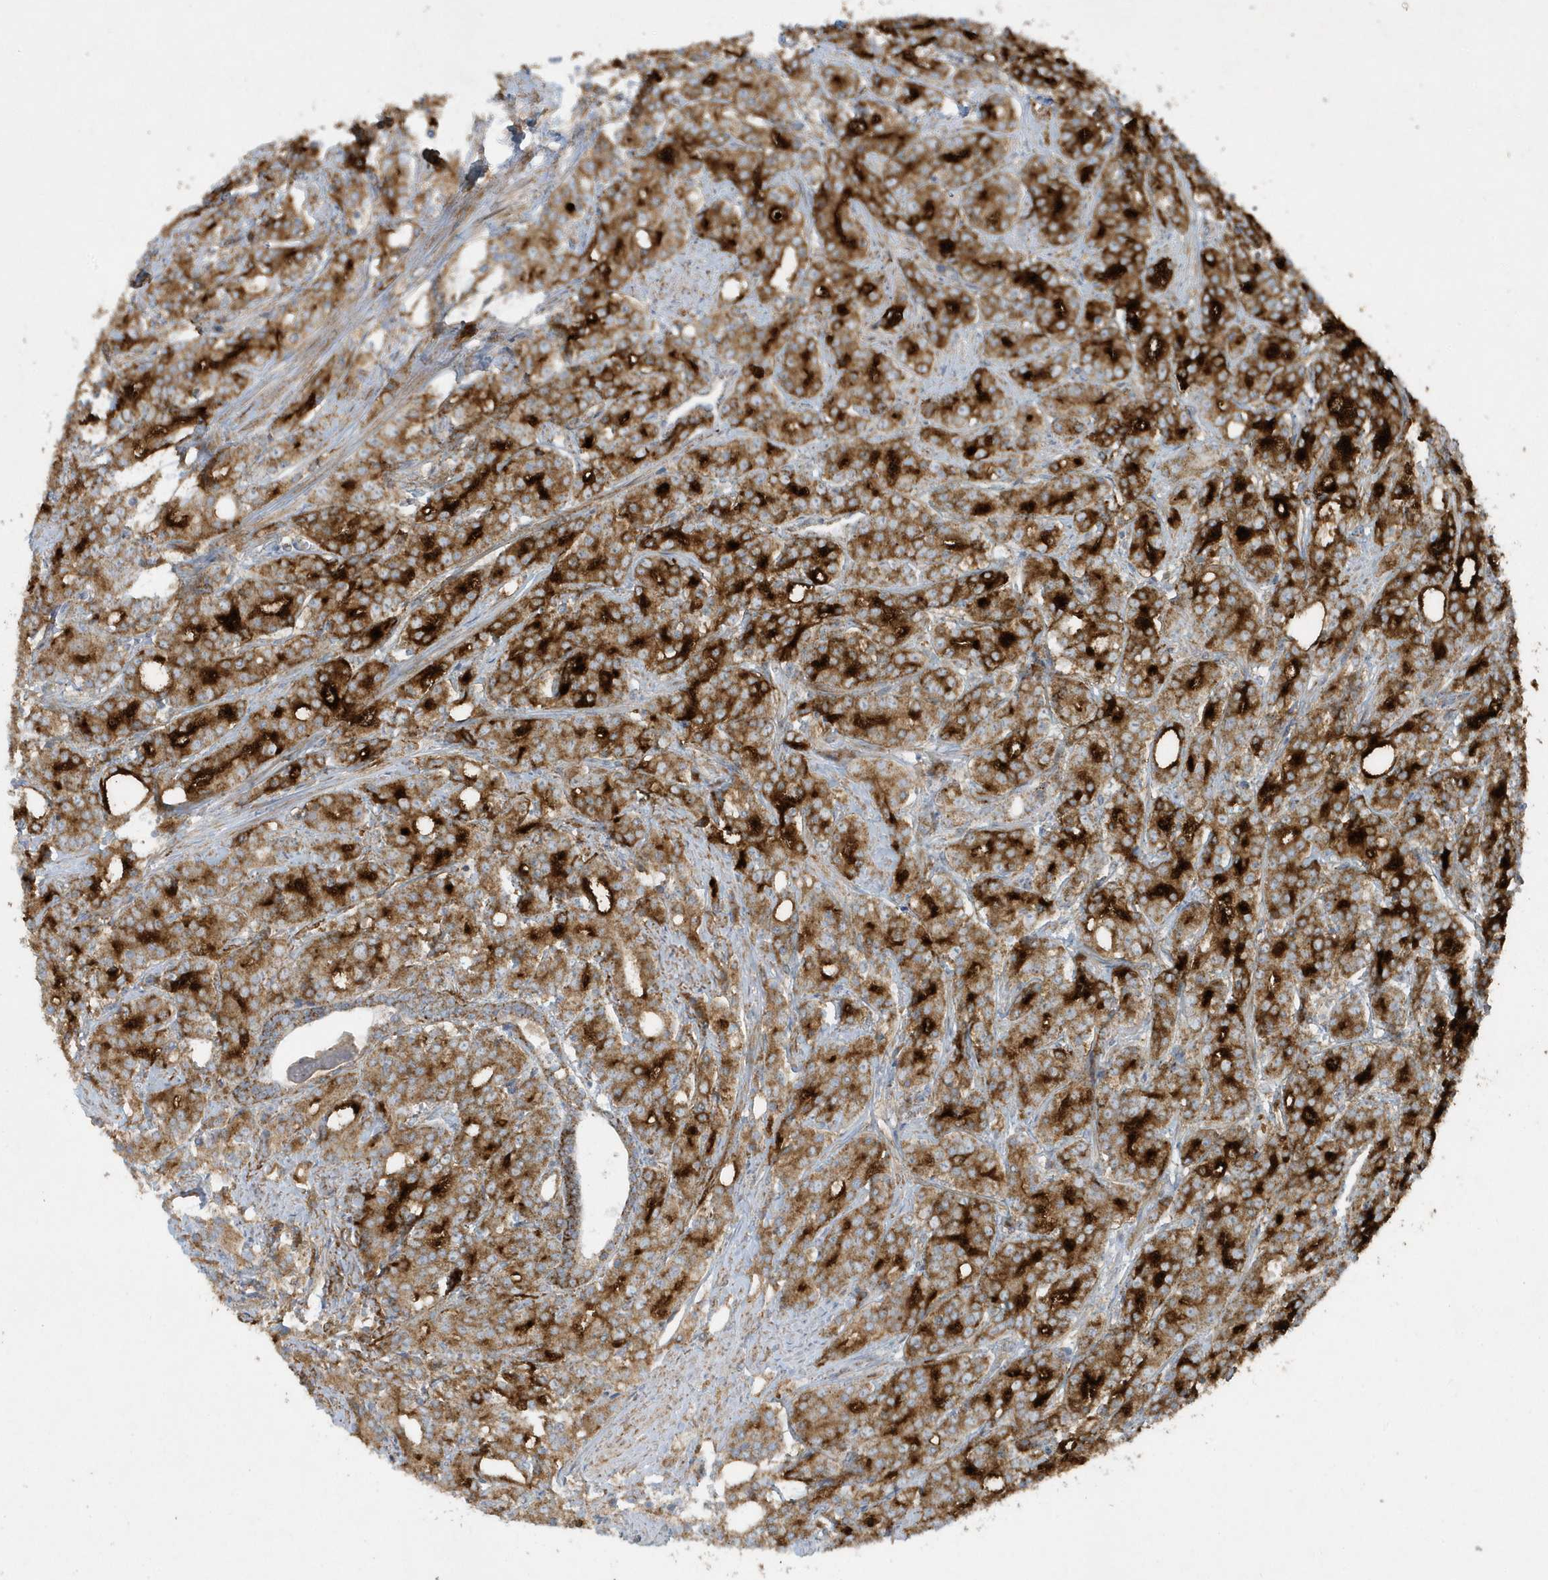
{"staining": {"intensity": "strong", "quantity": ">75%", "location": "cytoplasmic/membranous"}, "tissue": "prostate cancer", "cell_type": "Tumor cells", "image_type": "cancer", "snomed": [{"axis": "morphology", "description": "Adenocarcinoma, High grade"}, {"axis": "topography", "description": "Prostate"}], "caption": "Immunohistochemistry (IHC) (DAB) staining of human prostate cancer reveals strong cytoplasmic/membranous protein expression in about >75% of tumor cells.", "gene": "SLC38A2", "patient": {"sex": "male", "age": 62}}